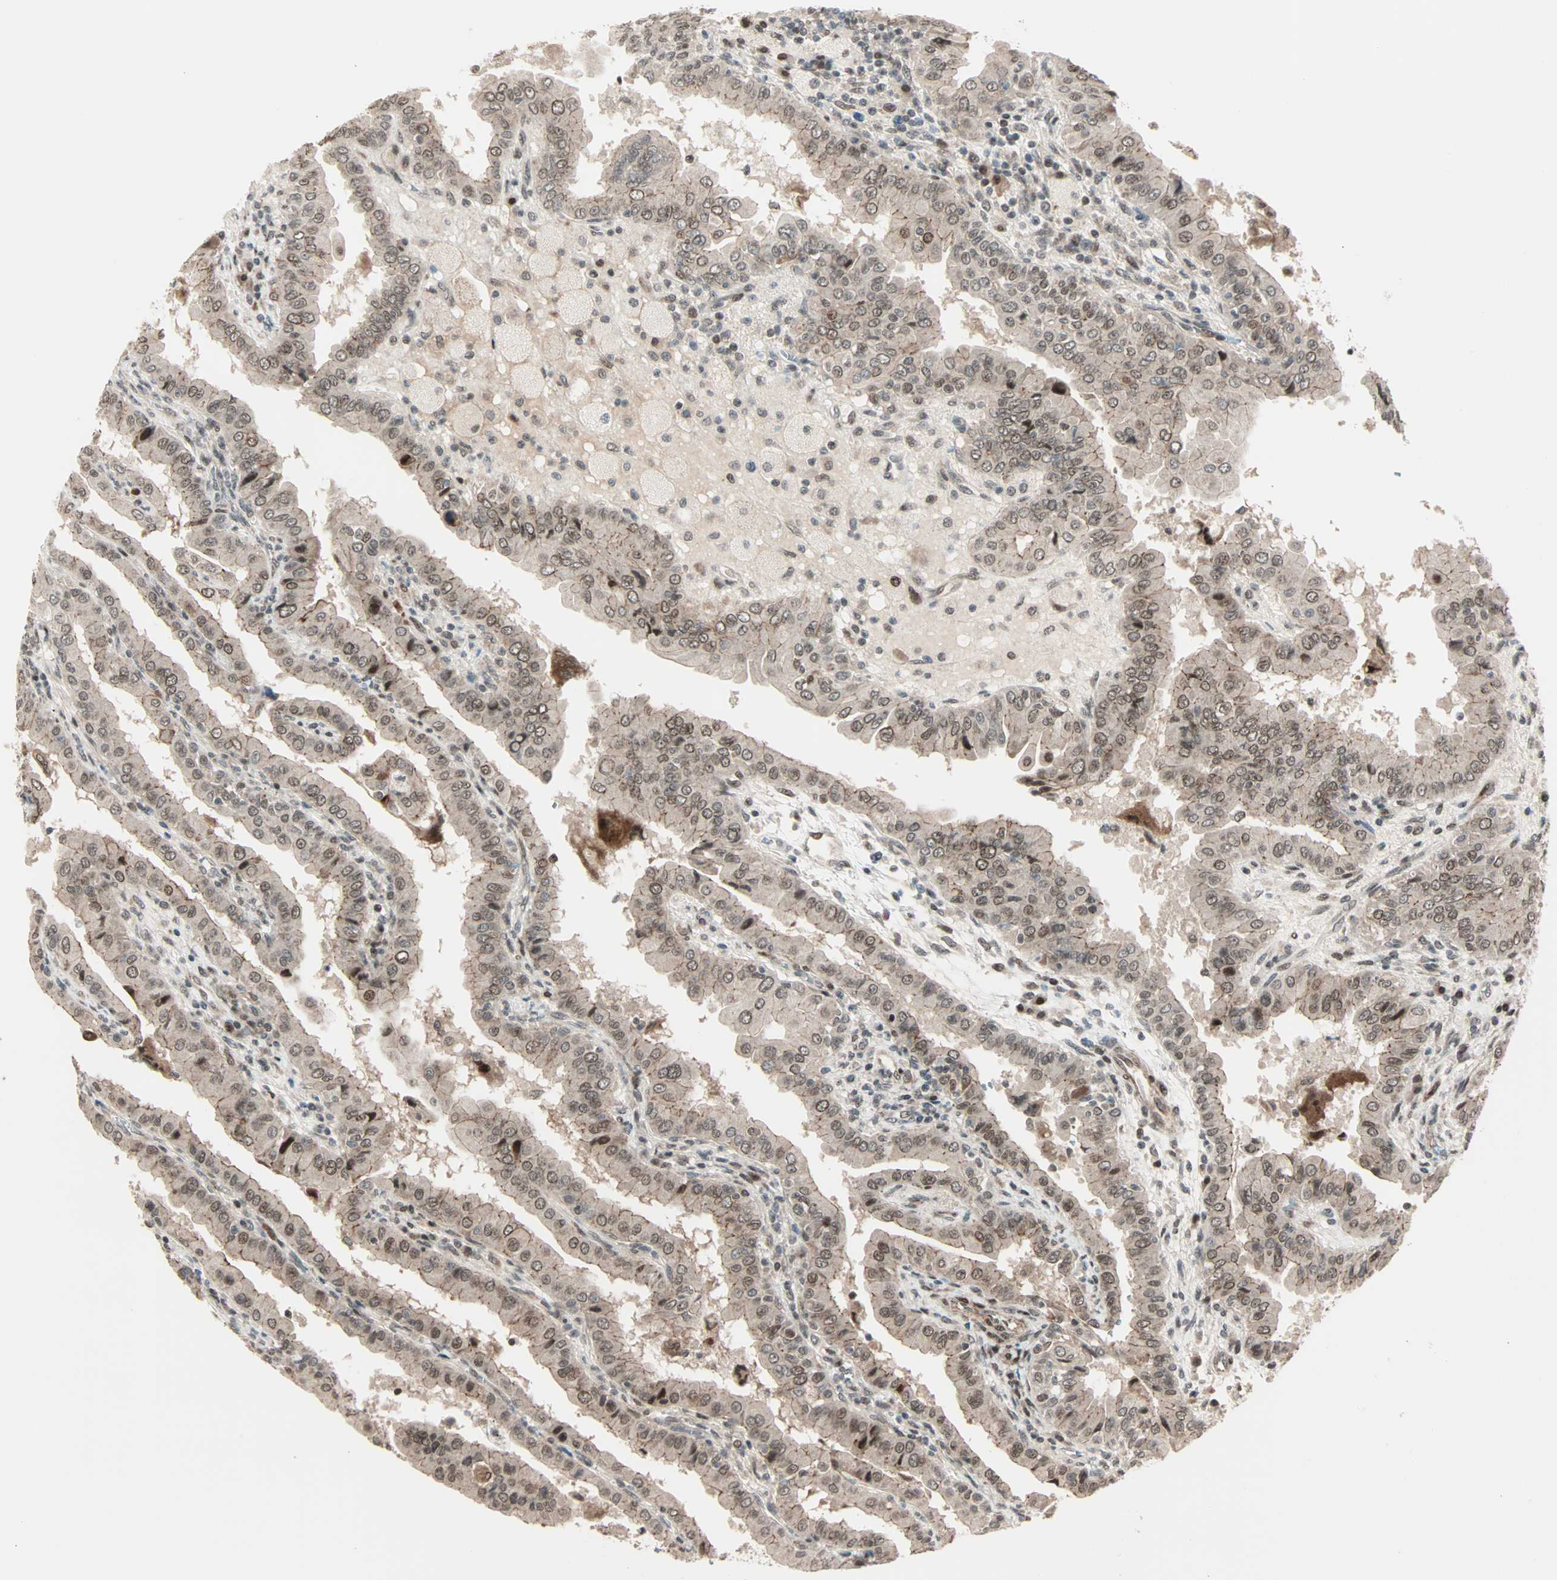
{"staining": {"intensity": "weak", "quantity": "25%-75%", "location": "cytoplasmic/membranous,nuclear"}, "tissue": "thyroid cancer", "cell_type": "Tumor cells", "image_type": "cancer", "snomed": [{"axis": "morphology", "description": "Papillary adenocarcinoma, NOS"}, {"axis": "topography", "description": "Thyroid gland"}], "caption": "Protein analysis of thyroid cancer (papillary adenocarcinoma) tissue shows weak cytoplasmic/membranous and nuclear expression in about 25%-75% of tumor cells. (DAB IHC with brightfield microscopy, high magnification).", "gene": "CBX4", "patient": {"sex": "male", "age": 33}}